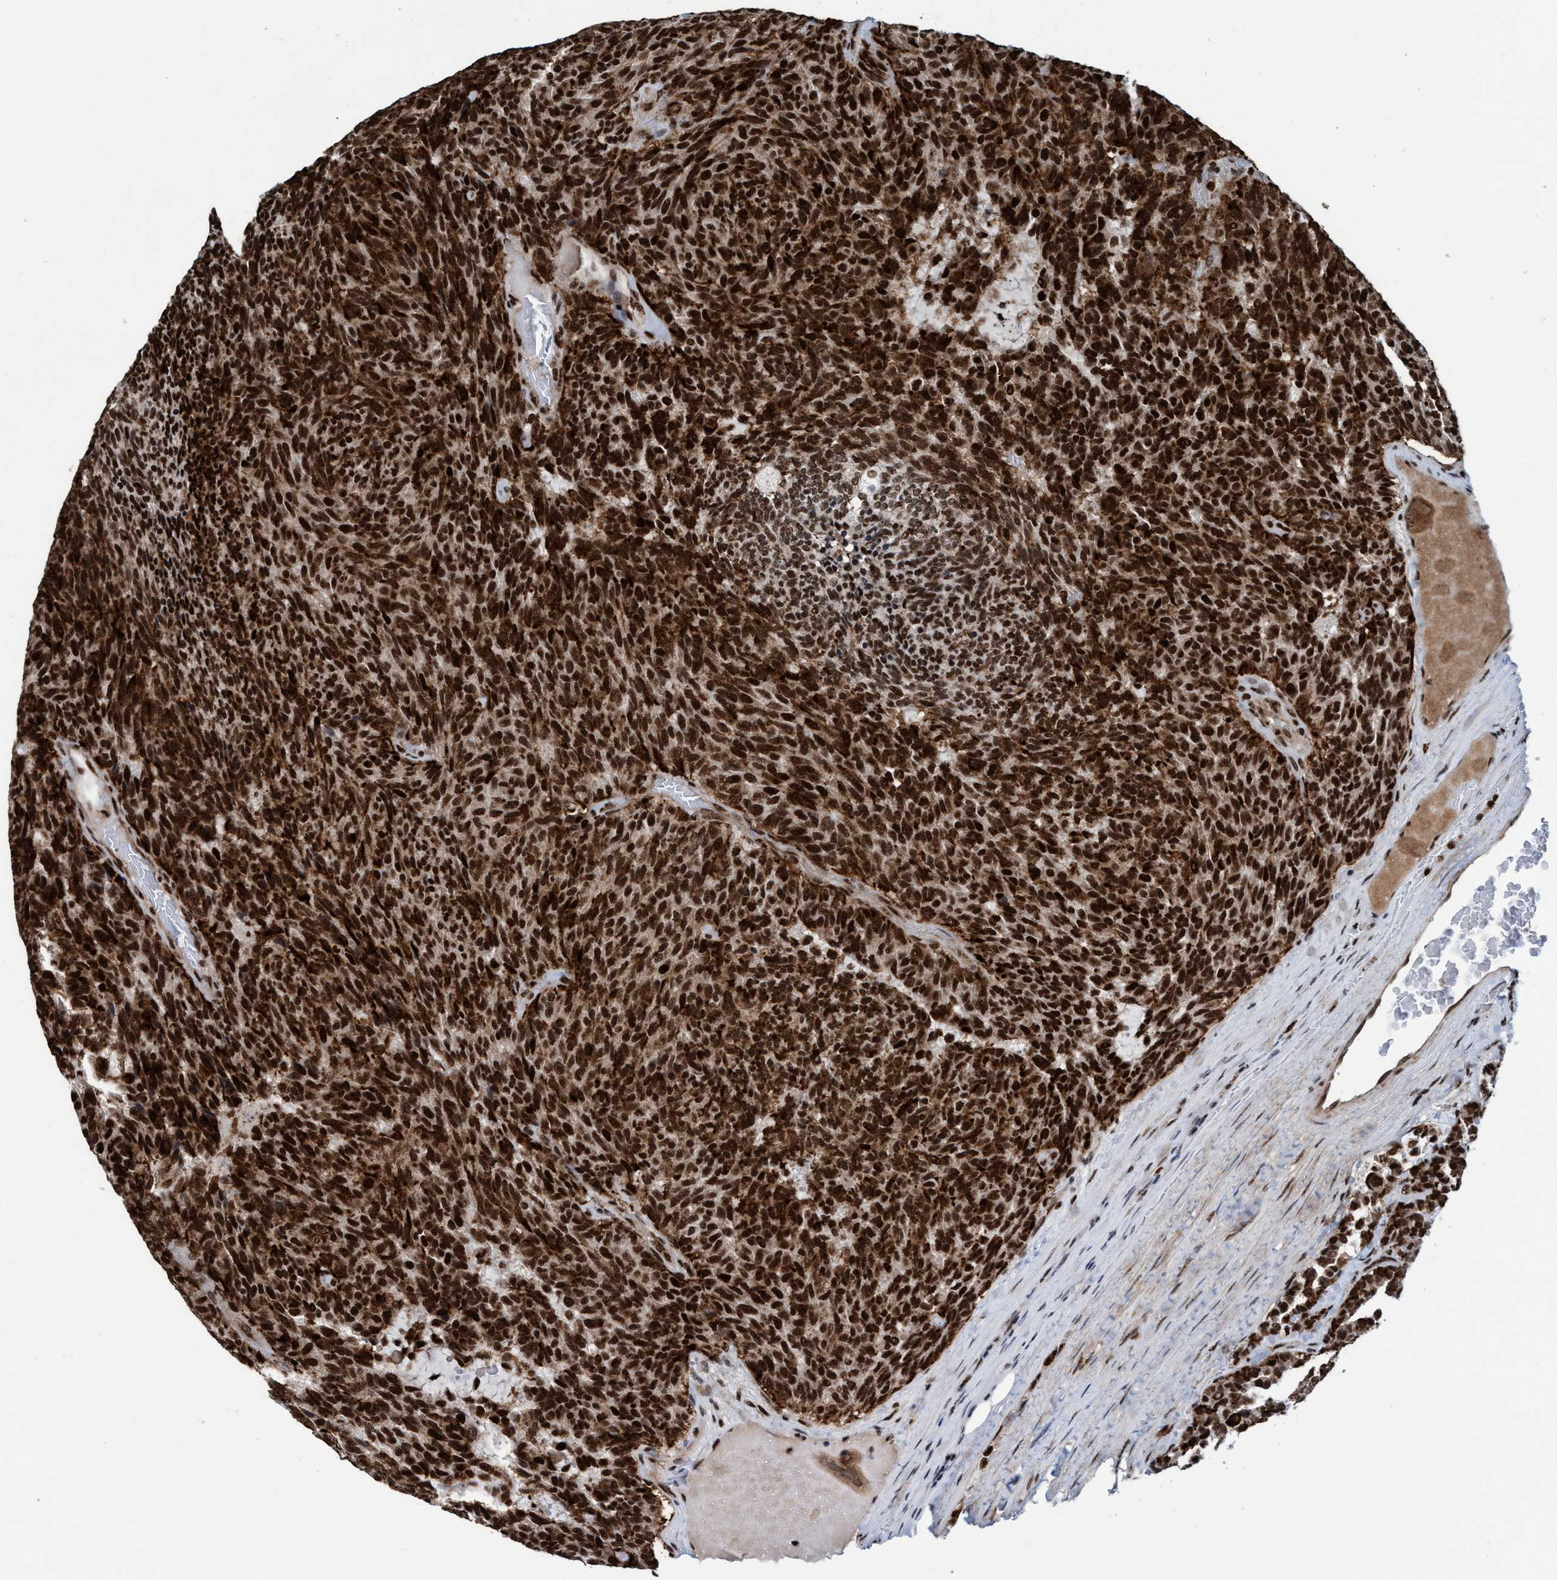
{"staining": {"intensity": "strong", "quantity": ">75%", "location": "cytoplasmic/membranous,nuclear"}, "tissue": "carcinoid", "cell_type": "Tumor cells", "image_type": "cancer", "snomed": [{"axis": "morphology", "description": "Carcinoid, malignant, NOS"}, {"axis": "topography", "description": "Pancreas"}], "caption": "Protein expression analysis of malignant carcinoid reveals strong cytoplasmic/membranous and nuclear expression in approximately >75% of tumor cells. (DAB IHC, brown staining for protein, blue staining for nuclei).", "gene": "TOPBP1", "patient": {"sex": "female", "age": 54}}